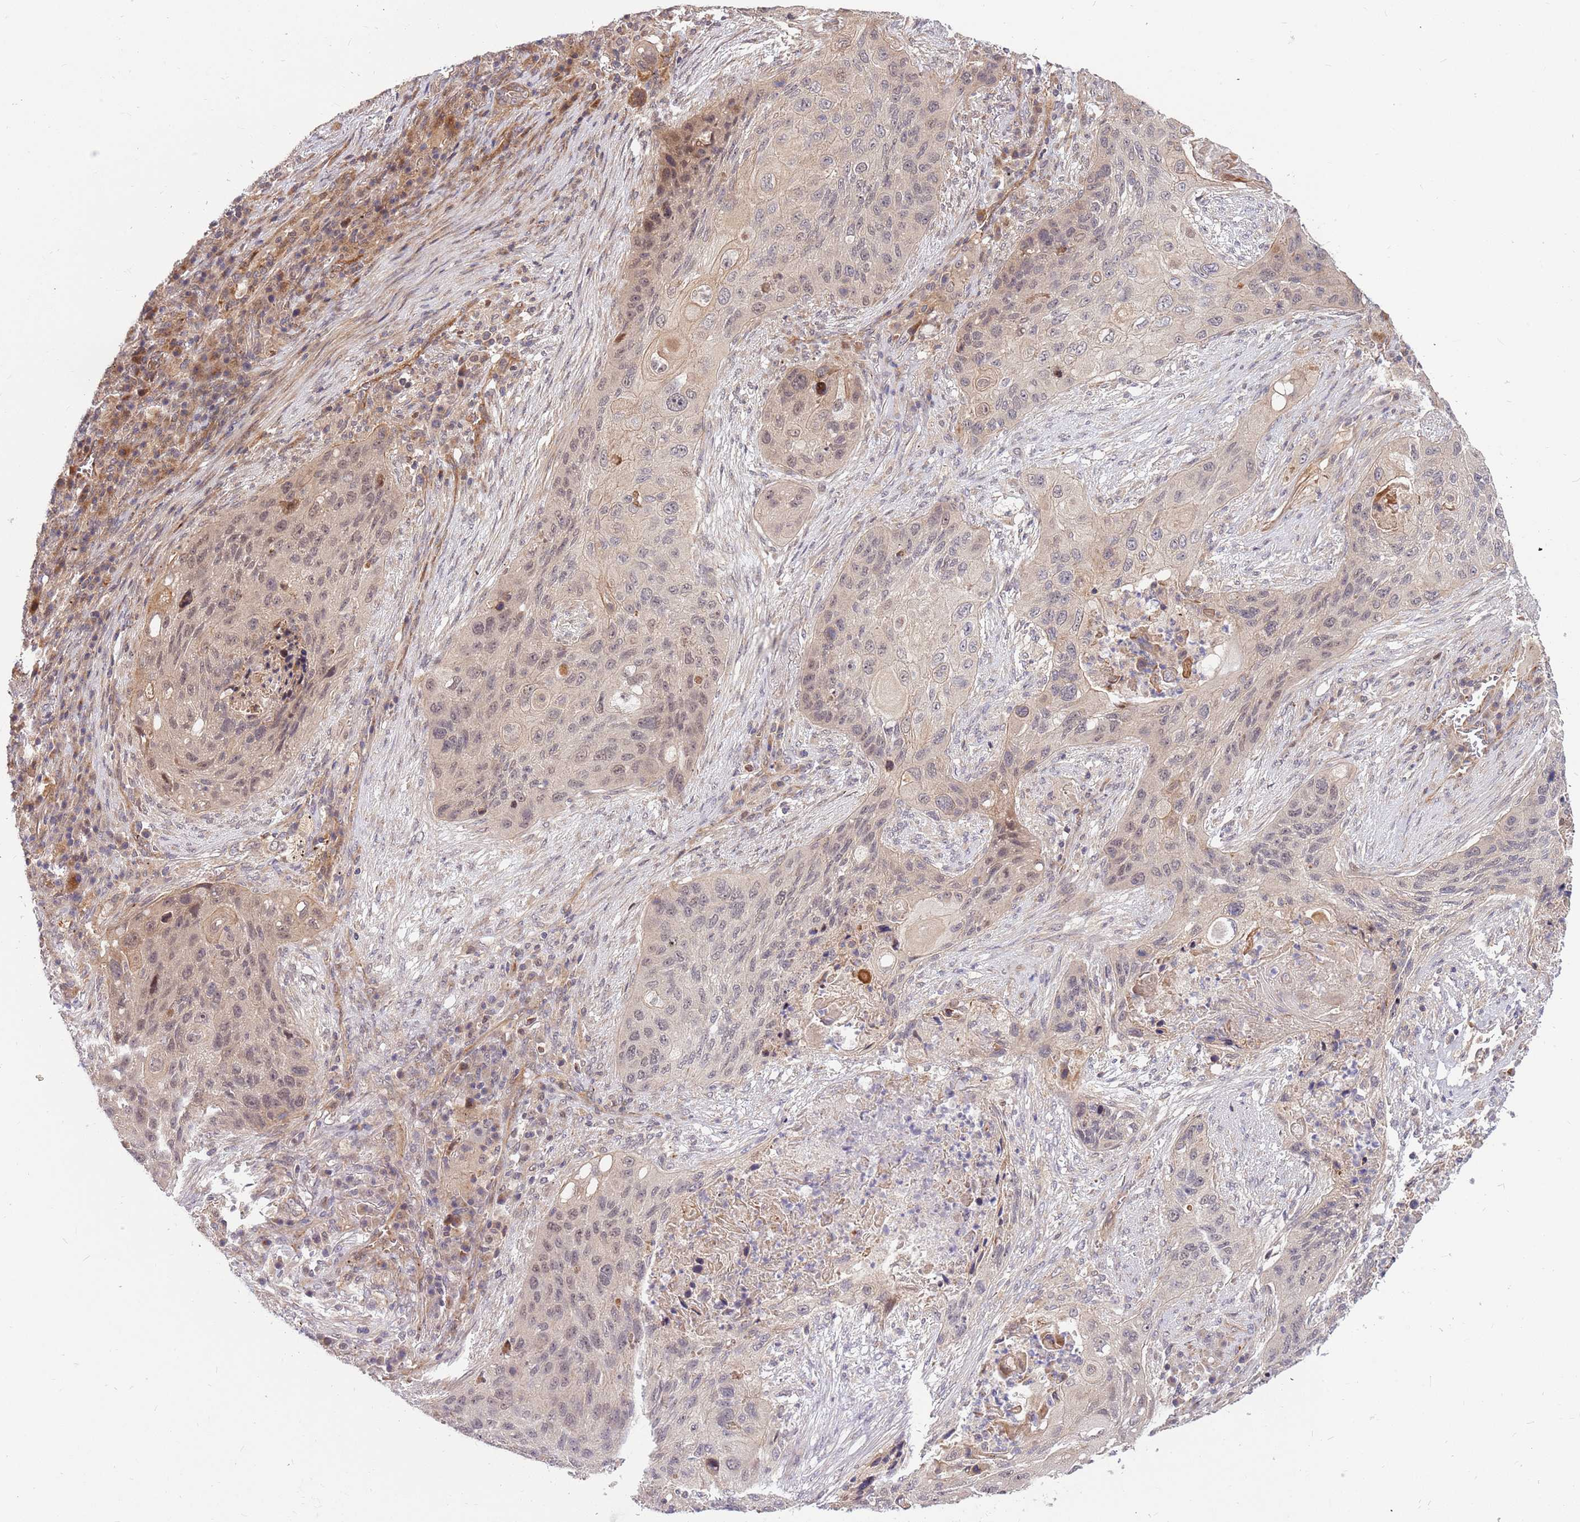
{"staining": {"intensity": "weak", "quantity": "<25%", "location": "nuclear"}, "tissue": "lung cancer", "cell_type": "Tumor cells", "image_type": "cancer", "snomed": [{"axis": "morphology", "description": "Squamous cell carcinoma, NOS"}, {"axis": "topography", "description": "Lung"}], "caption": "Immunohistochemistry micrograph of human squamous cell carcinoma (lung) stained for a protein (brown), which reveals no staining in tumor cells.", "gene": "HAUS3", "patient": {"sex": "female", "age": 63}}